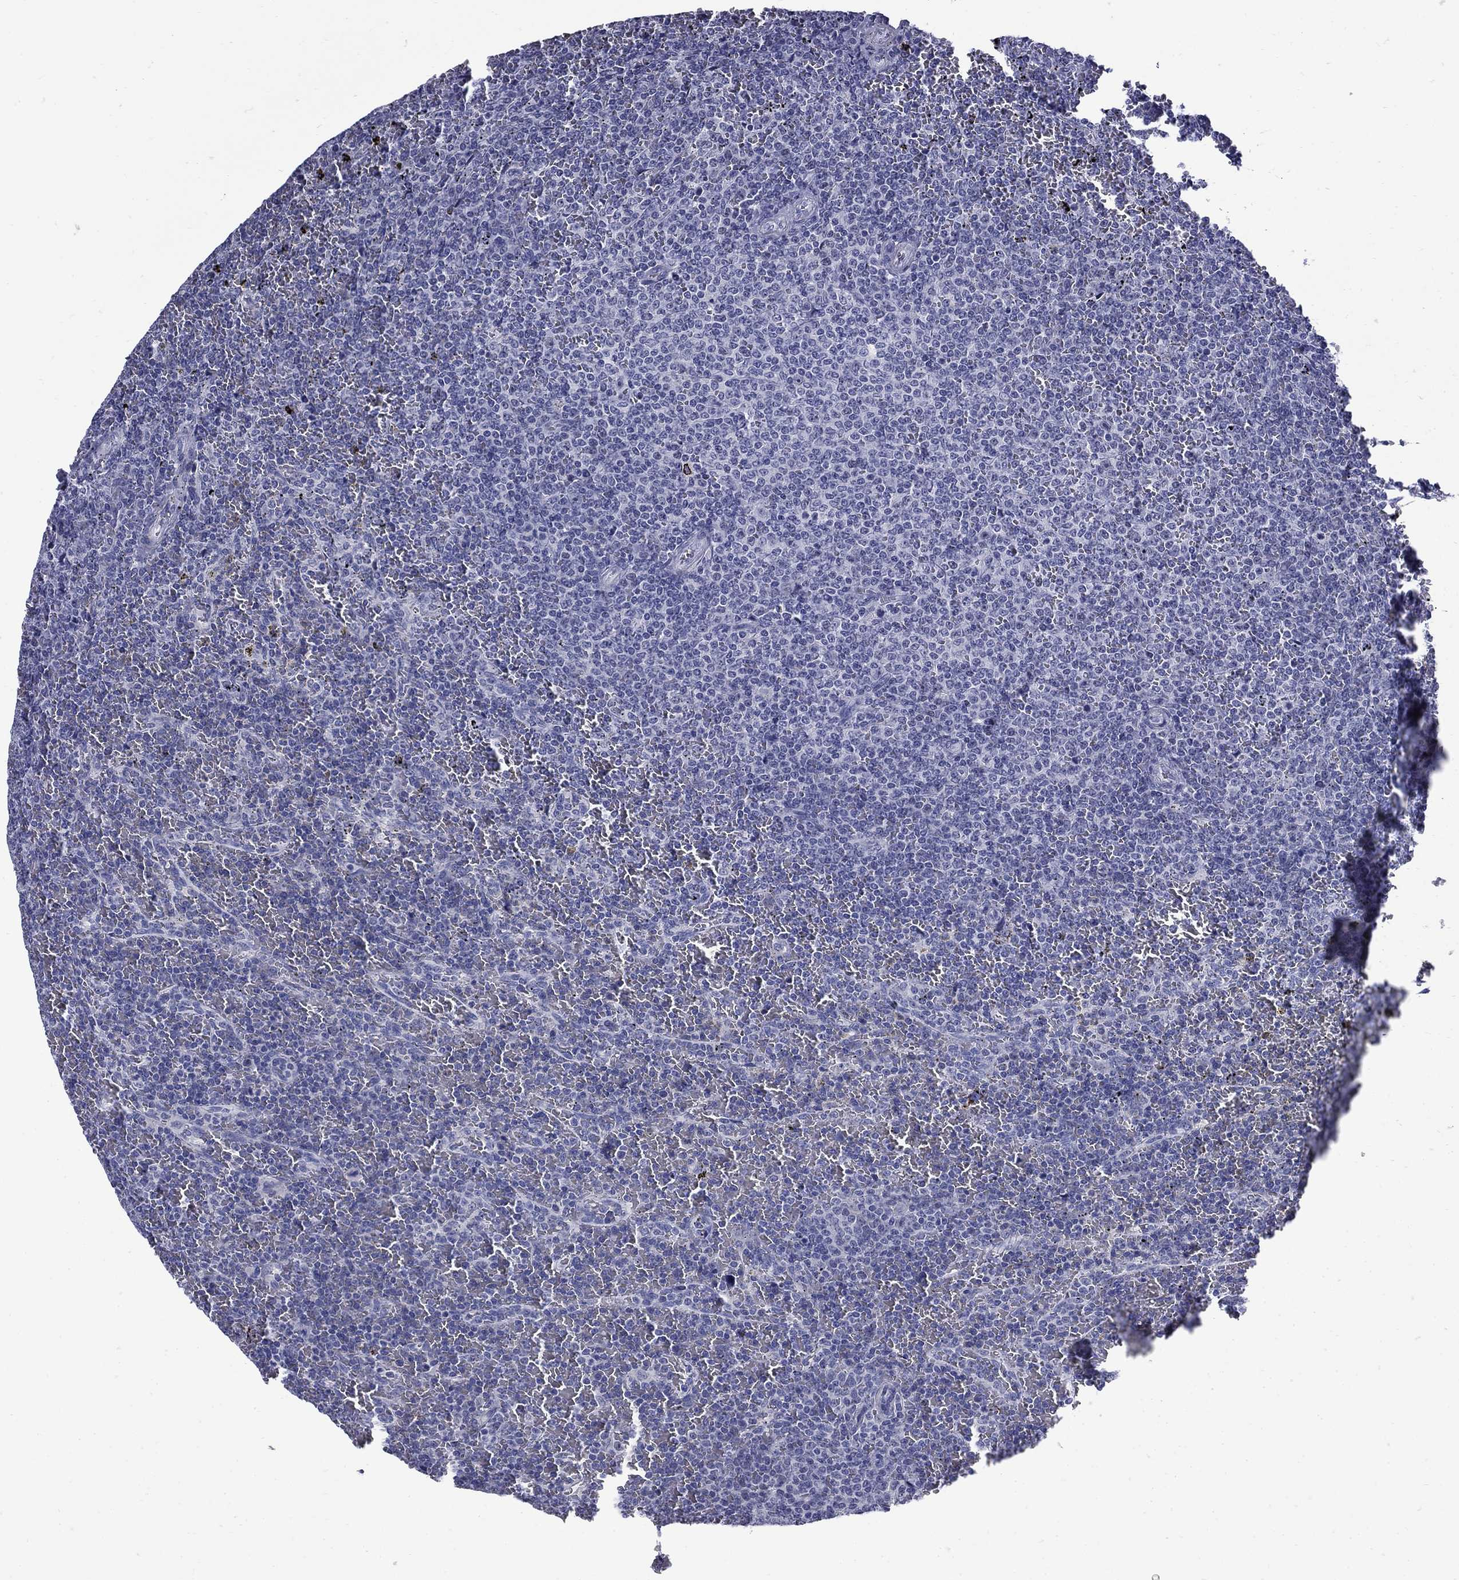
{"staining": {"intensity": "negative", "quantity": "none", "location": "none"}, "tissue": "lymphoma", "cell_type": "Tumor cells", "image_type": "cancer", "snomed": [{"axis": "morphology", "description": "Malignant lymphoma, non-Hodgkin's type, Low grade"}, {"axis": "topography", "description": "Spleen"}], "caption": "The immunohistochemistry image has no significant expression in tumor cells of lymphoma tissue.", "gene": "MGARP", "patient": {"sex": "female", "age": 77}}